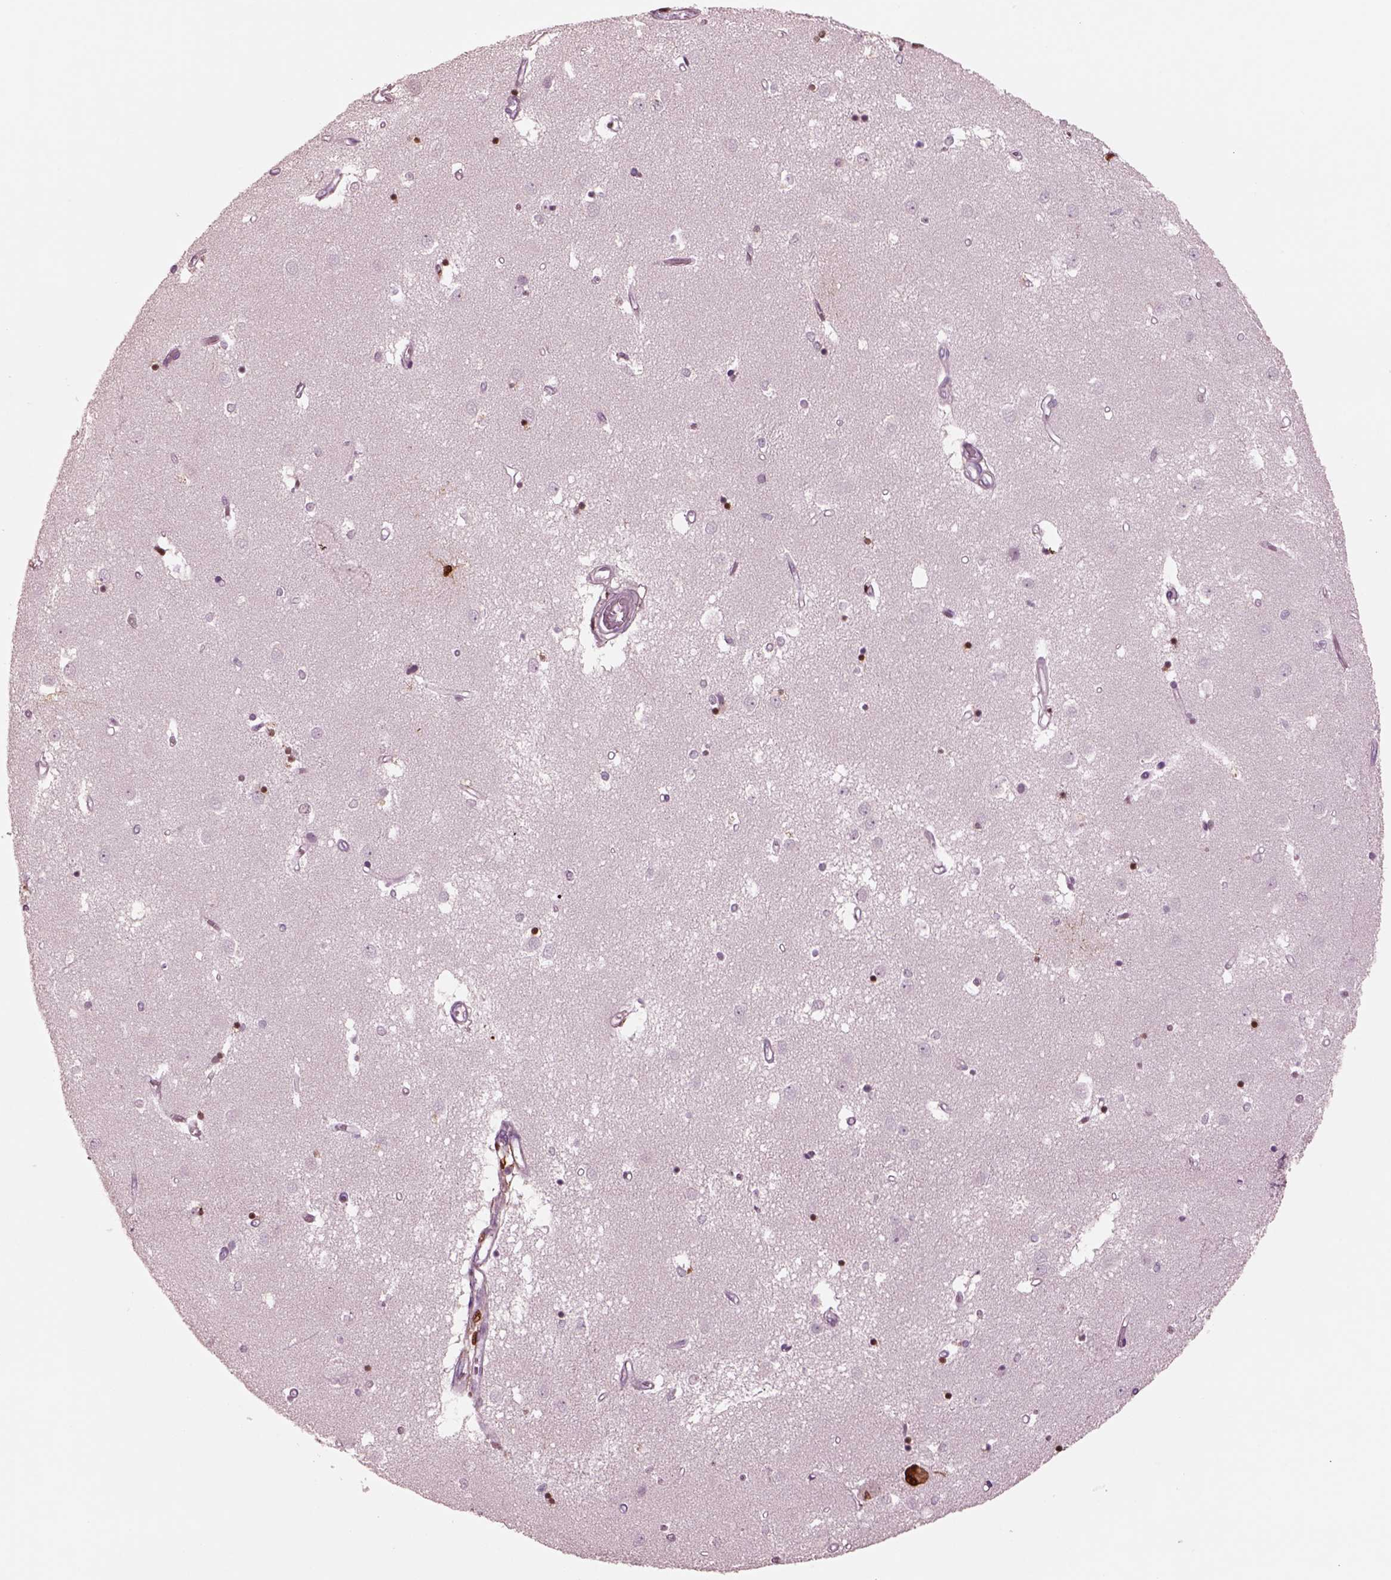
{"staining": {"intensity": "strong", "quantity": "25%-75%", "location": "nuclear"}, "tissue": "caudate", "cell_type": "Glial cells", "image_type": "normal", "snomed": [{"axis": "morphology", "description": "Normal tissue, NOS"}, {"axis": "topography", "description": "Lateral ventricle wall"}], "caption": "Protein analysis of benign caudate exhibits strong nuclear positivity in approximately 25%-75% of glial cells.", "gene": "SOX9", "patient": {"sex": "male", "age": 54}}